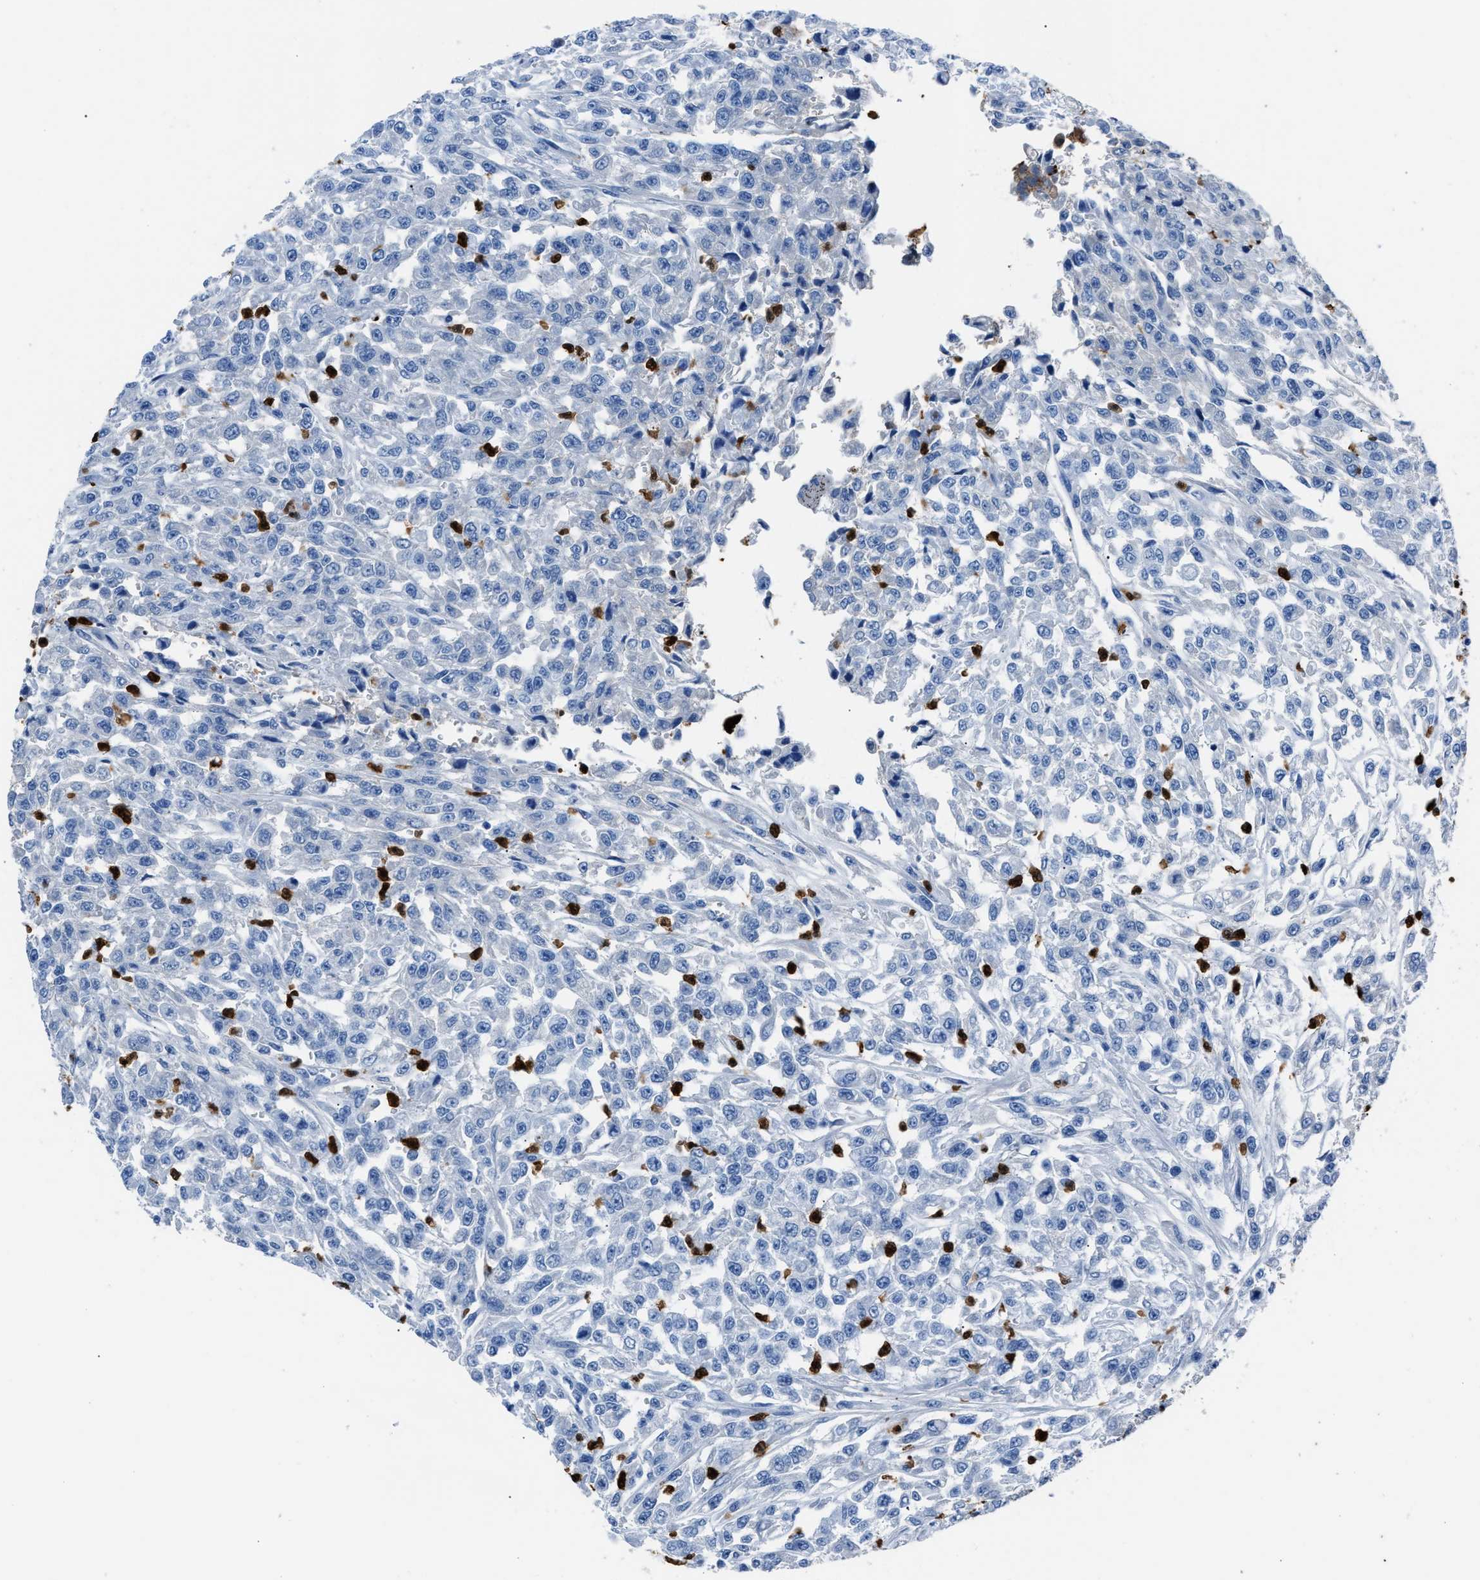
{"staining": {"intensity": "negative", "quantity": "none", "location": "none"}, "tissue": "urothelial cancer", "cell_type": "Tumor cells", "image_type": "cancer", "snomed": [{"axis": "morphology", "description": "Urothelial carcinoma, High grade"}, {"axis": "topography", "description": "Urinary bladder"}], "caption": "This is a image of IHC staining of high-grade urothelial carcinoma, which shows no positivity in tumor cells.", "gene": "S100P", "patient": {"sex": "male", "age": 46}}